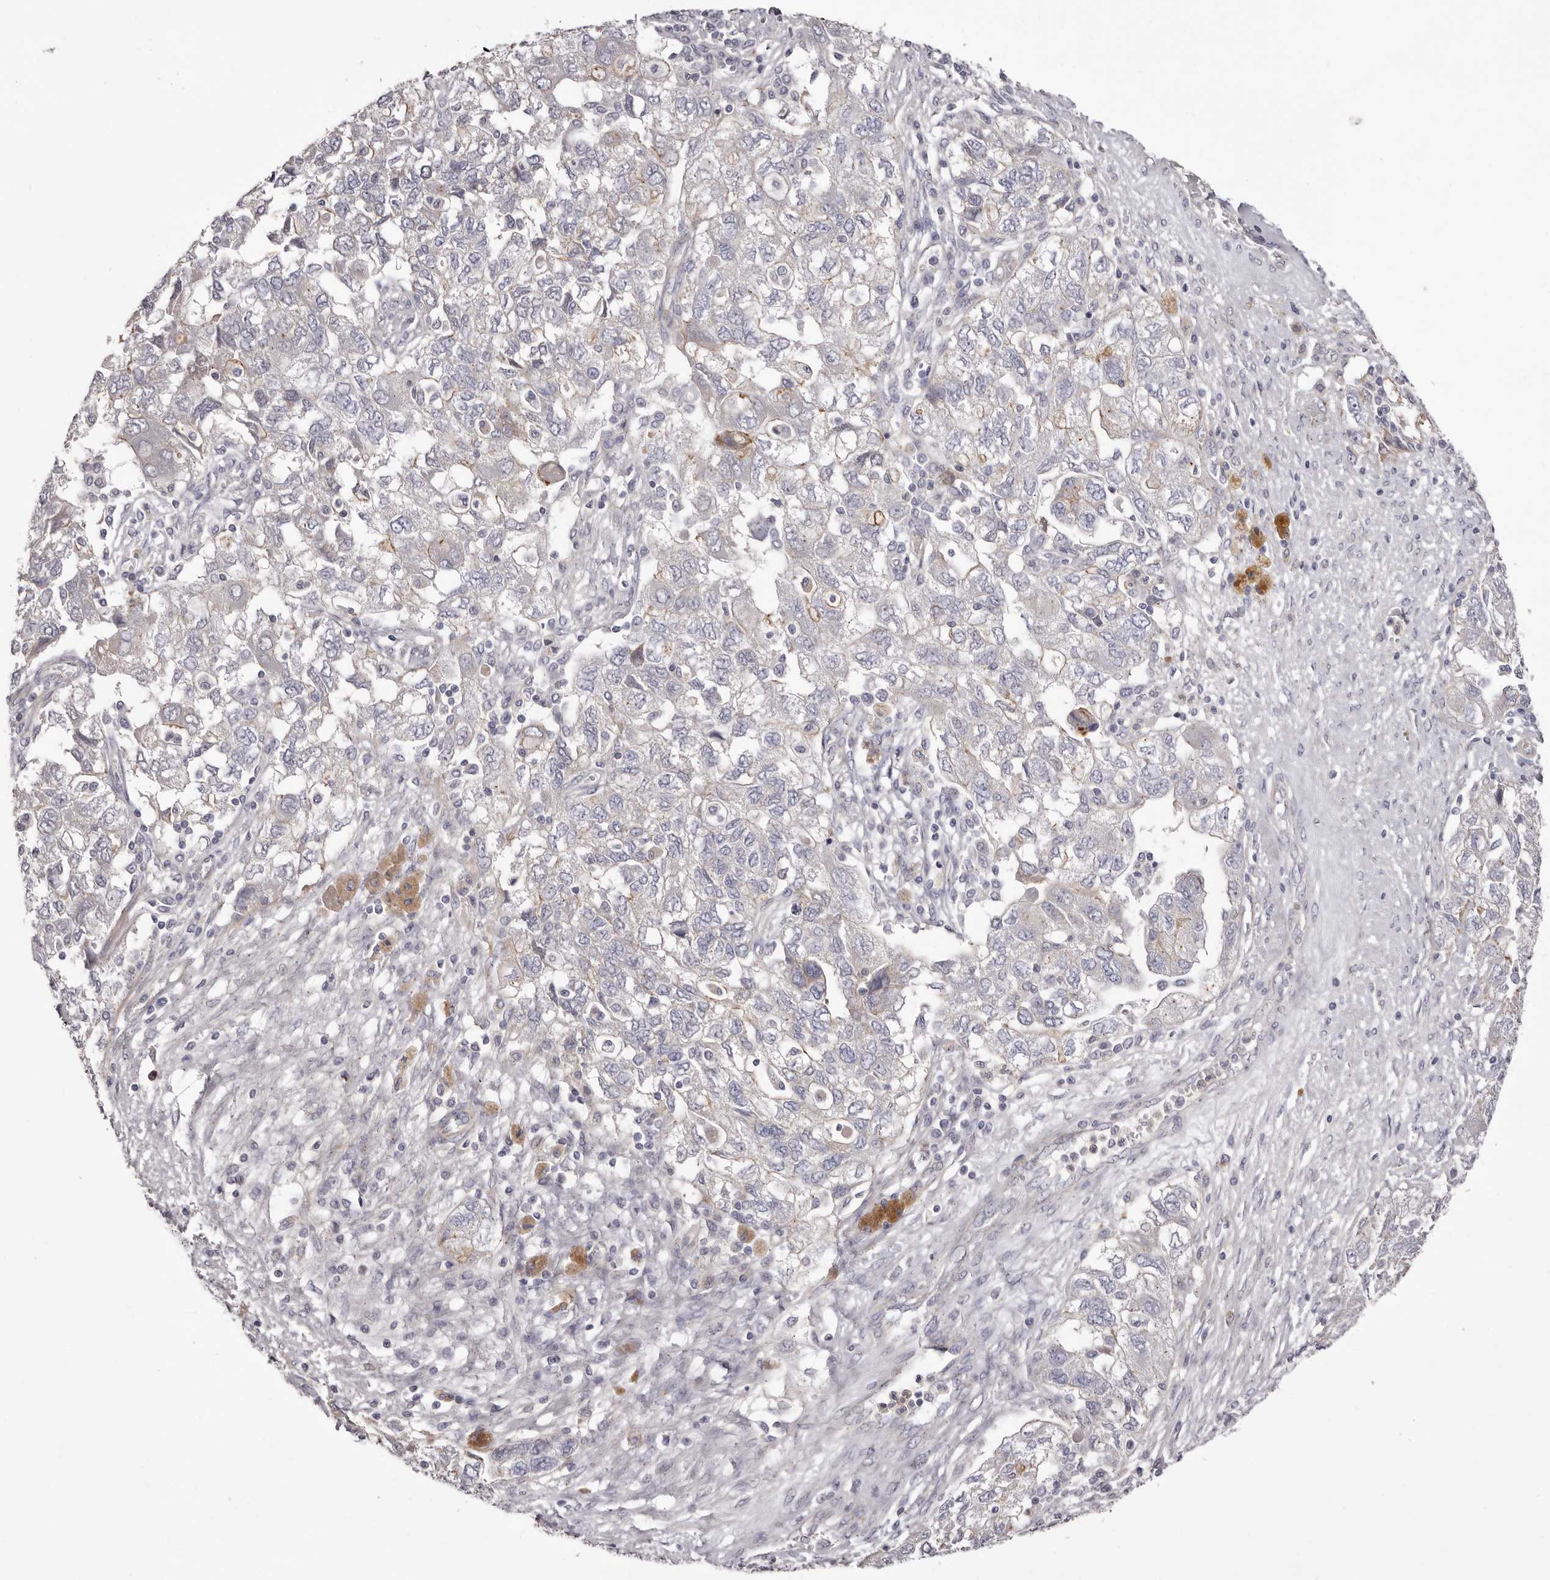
{"staining": {"intensity": "negative", "quantity": "none", "location": "none"}, "tissue": "ovarian cancer", "cell_type": "Tumor cells", "image_type": "cancer", "snomed": [{"axis": "morphology", "description": "Carcinoma, NOS"}, {"axis": "morphology", "description": "Cystadenocarcinoma, serous, NOS"}, {"axis": "topography", "description": "Ovary"}], "caption": "Micrograph shows no significant protein positivity in tumor cells of ovarian cancer. Nuclei are stained in blue.", "gene": "PEG10", "patient": {"sex": "female", "age": 69}}